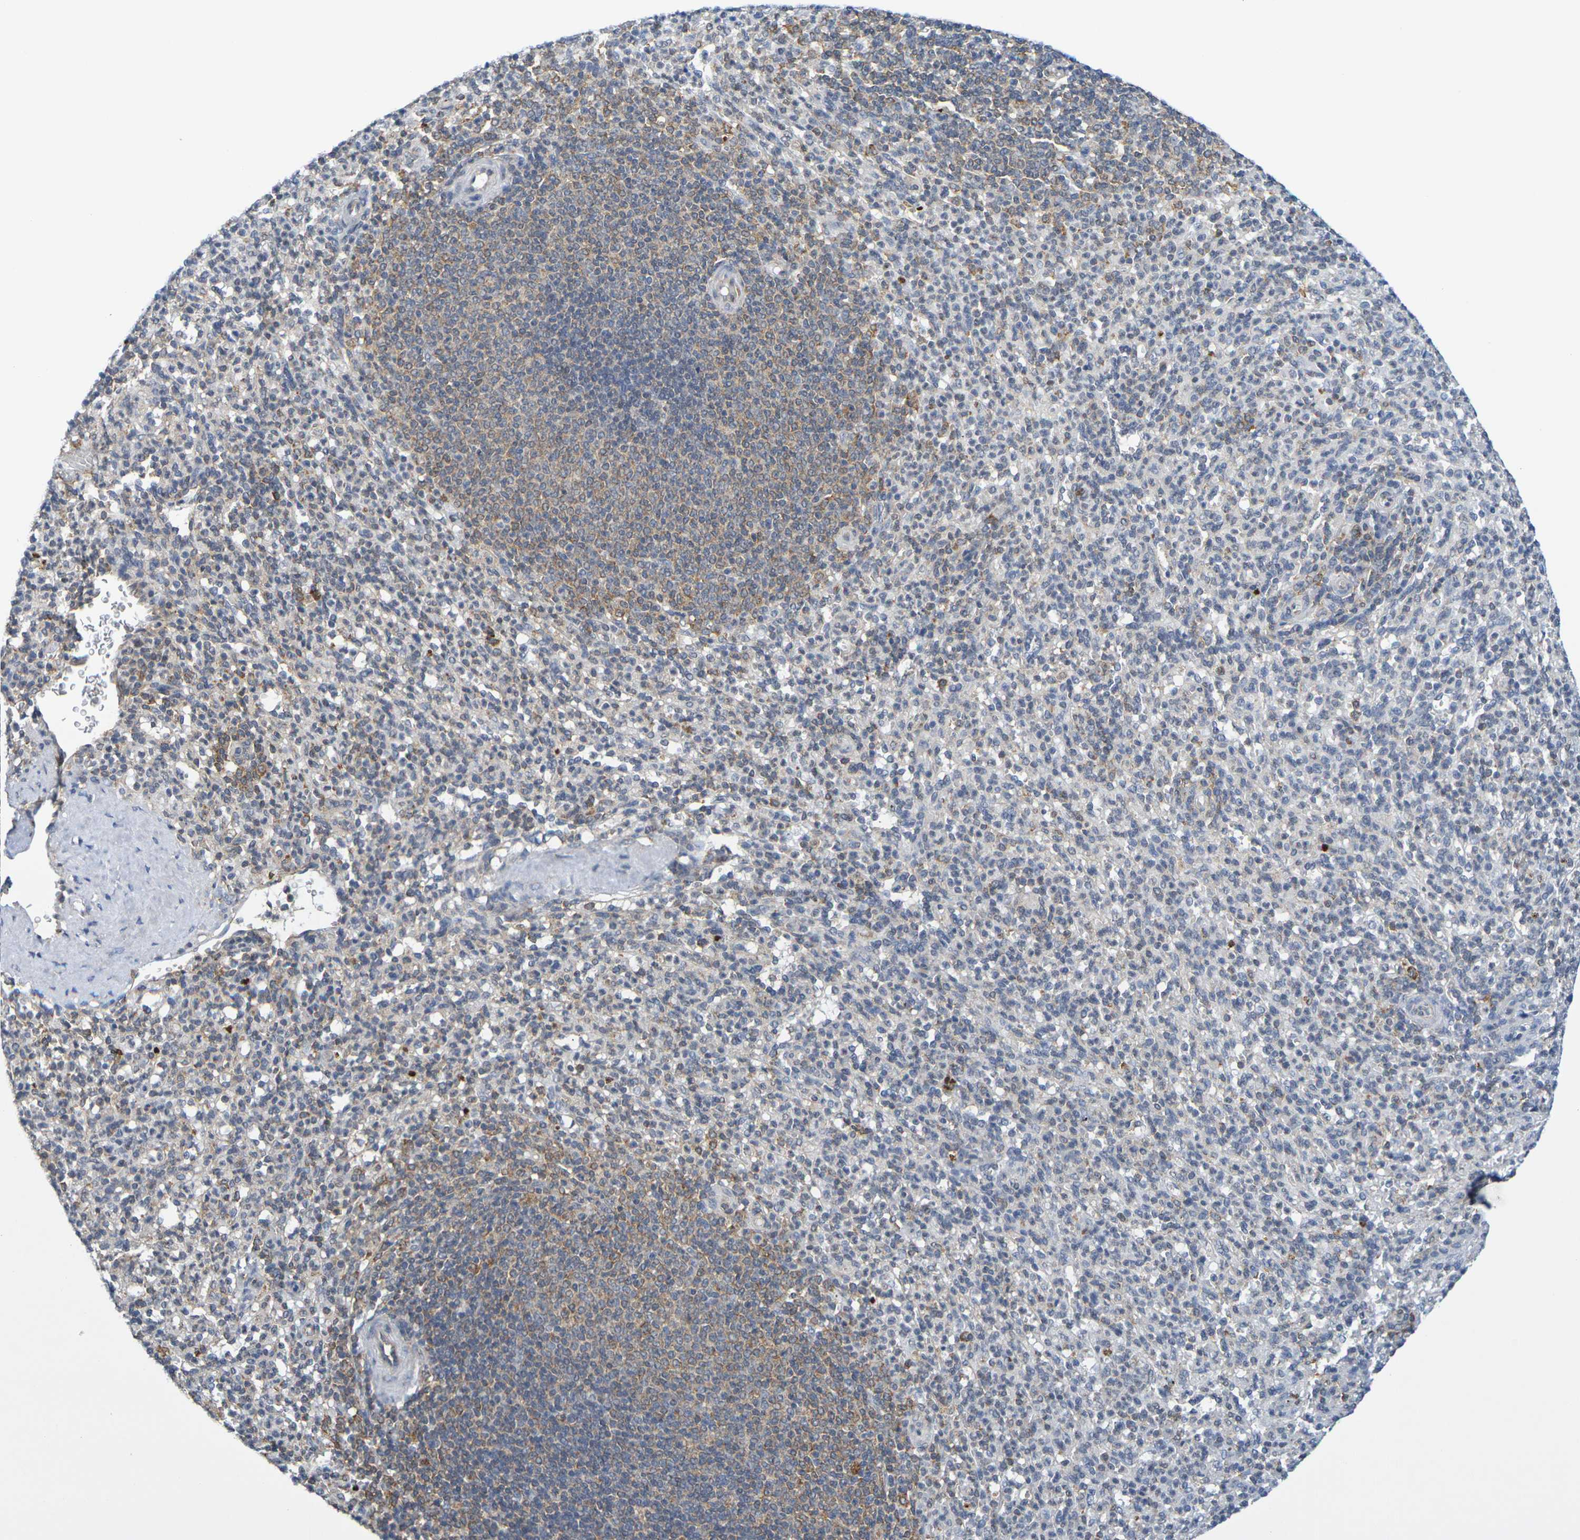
{"staining": {"intensity": "moderate", "quantity": "<25%", "location": "cytoplasmic/membranous"}, "tissue": "spleen", "cell_type": "Cells in red pulp", "image_type": "normal", "snomed": [{"axis": "morphology", "description": "Normal tissue, NOS"}, {"axis": "topography", "description": "Spleen"}], "caption": "A low amount of moderate cytoplasmic/membranous expression is present in about <25% of cells in red pulp in benign spleen. (DAB IHC, brown staining for protein, blue staining for nuclei).", "gene": "CHRNB1", "patient": {"sex": "male", "age": 36}}